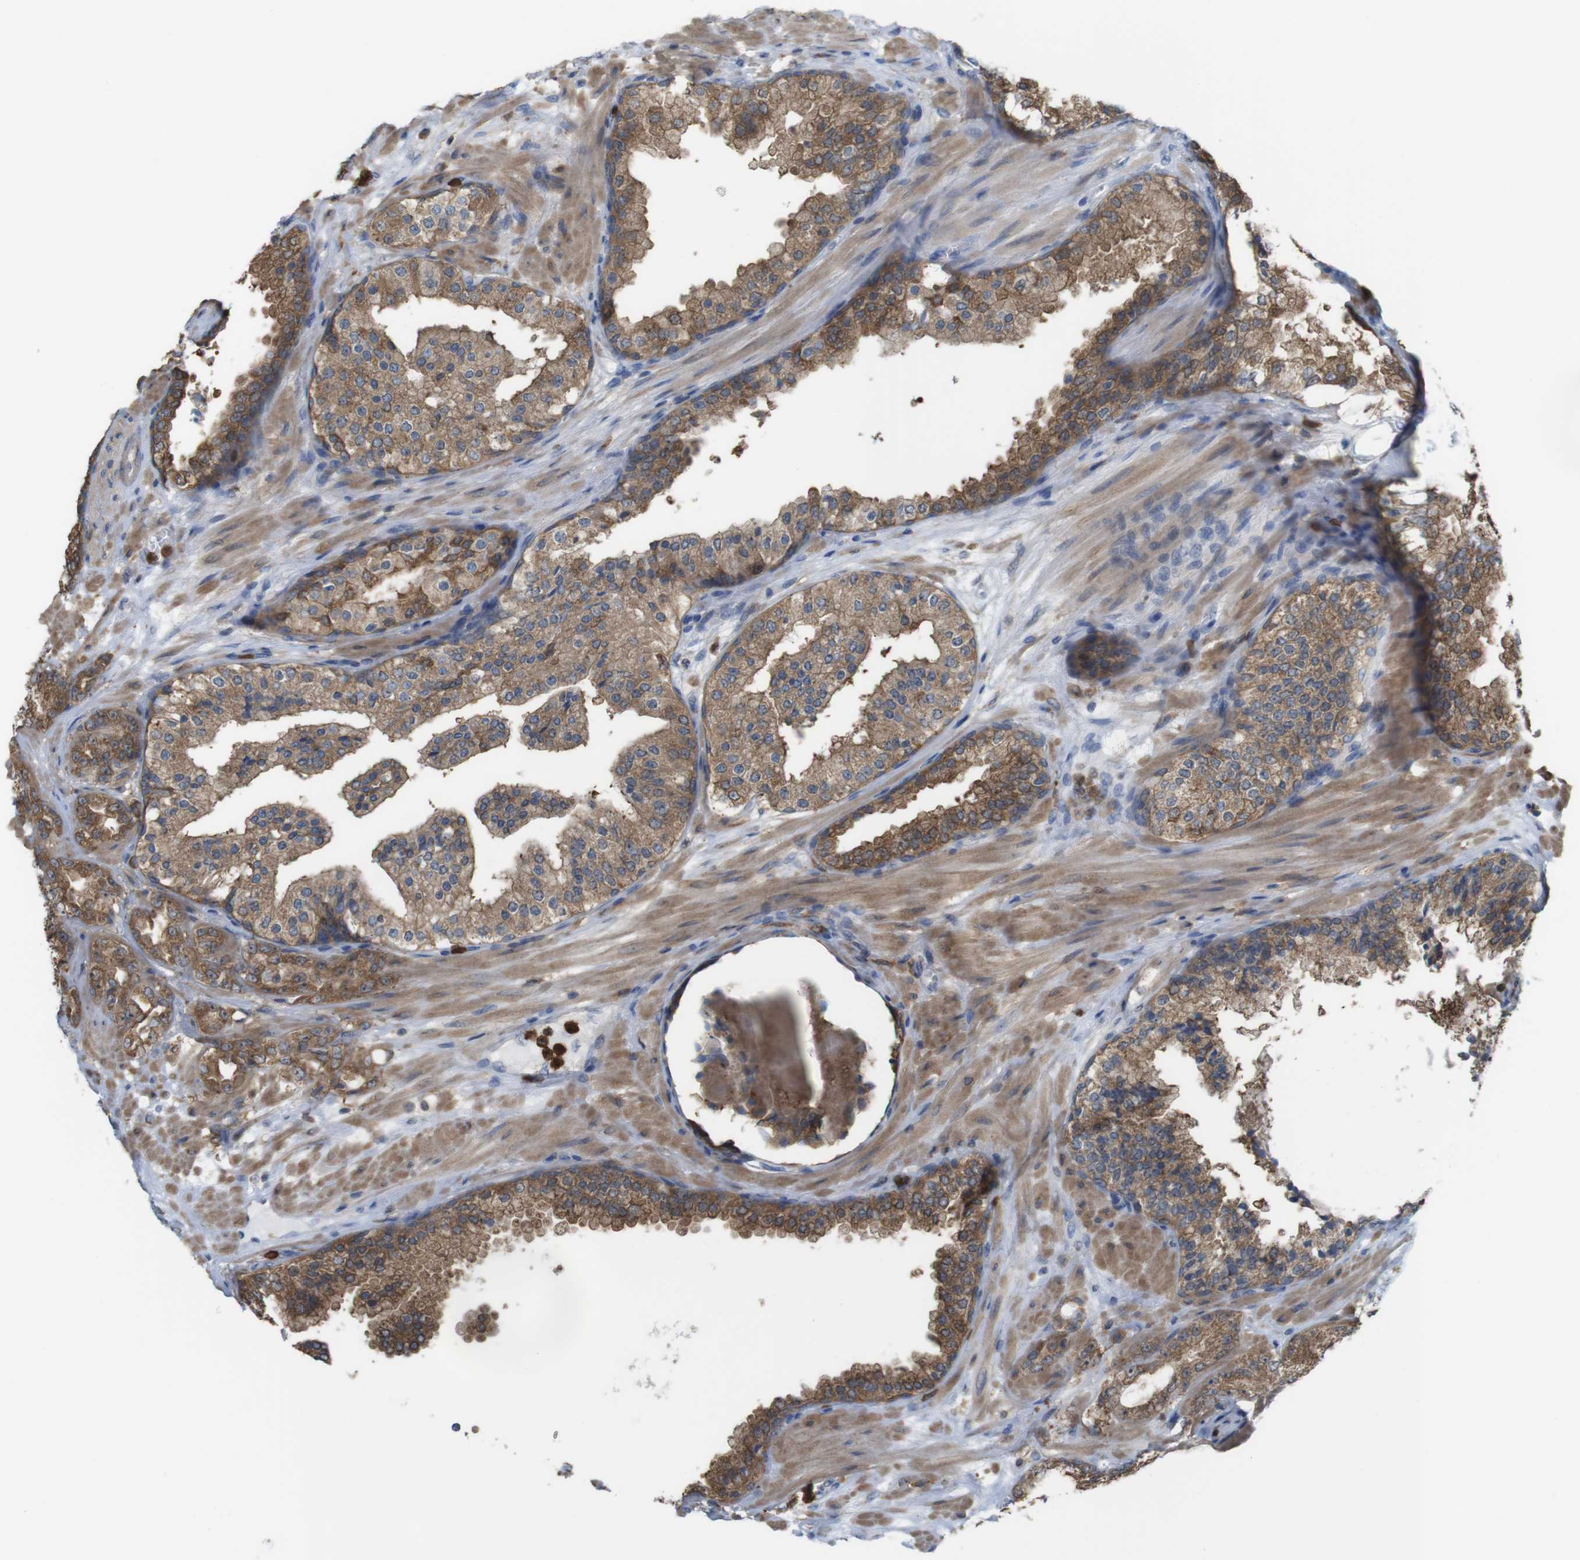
{"staining": {"intensity": "moderate", "quantity": ">75%", "location": "cytoplasmic/membranous"}, "tissue": "prostate cancer", "cell_type": "Tumor cells", "image_type": "cancer", "snomed": [{"axis": "morphology", "description": "Adenocarcinoma, High grade"}, {"axis": "topography", "description": "Prostate"}], "caption": "An IHC micrograph of neoplastic tissue is shown. Protein staining in brown shows moderate cytoplasmic/membranous positivity in prostate cancer within tumor cells. (DAB = brown stain, brightfield microscopy at high magnification).", "gene": "PRKCD", "patient": {"sex": "male", "age": 65}}